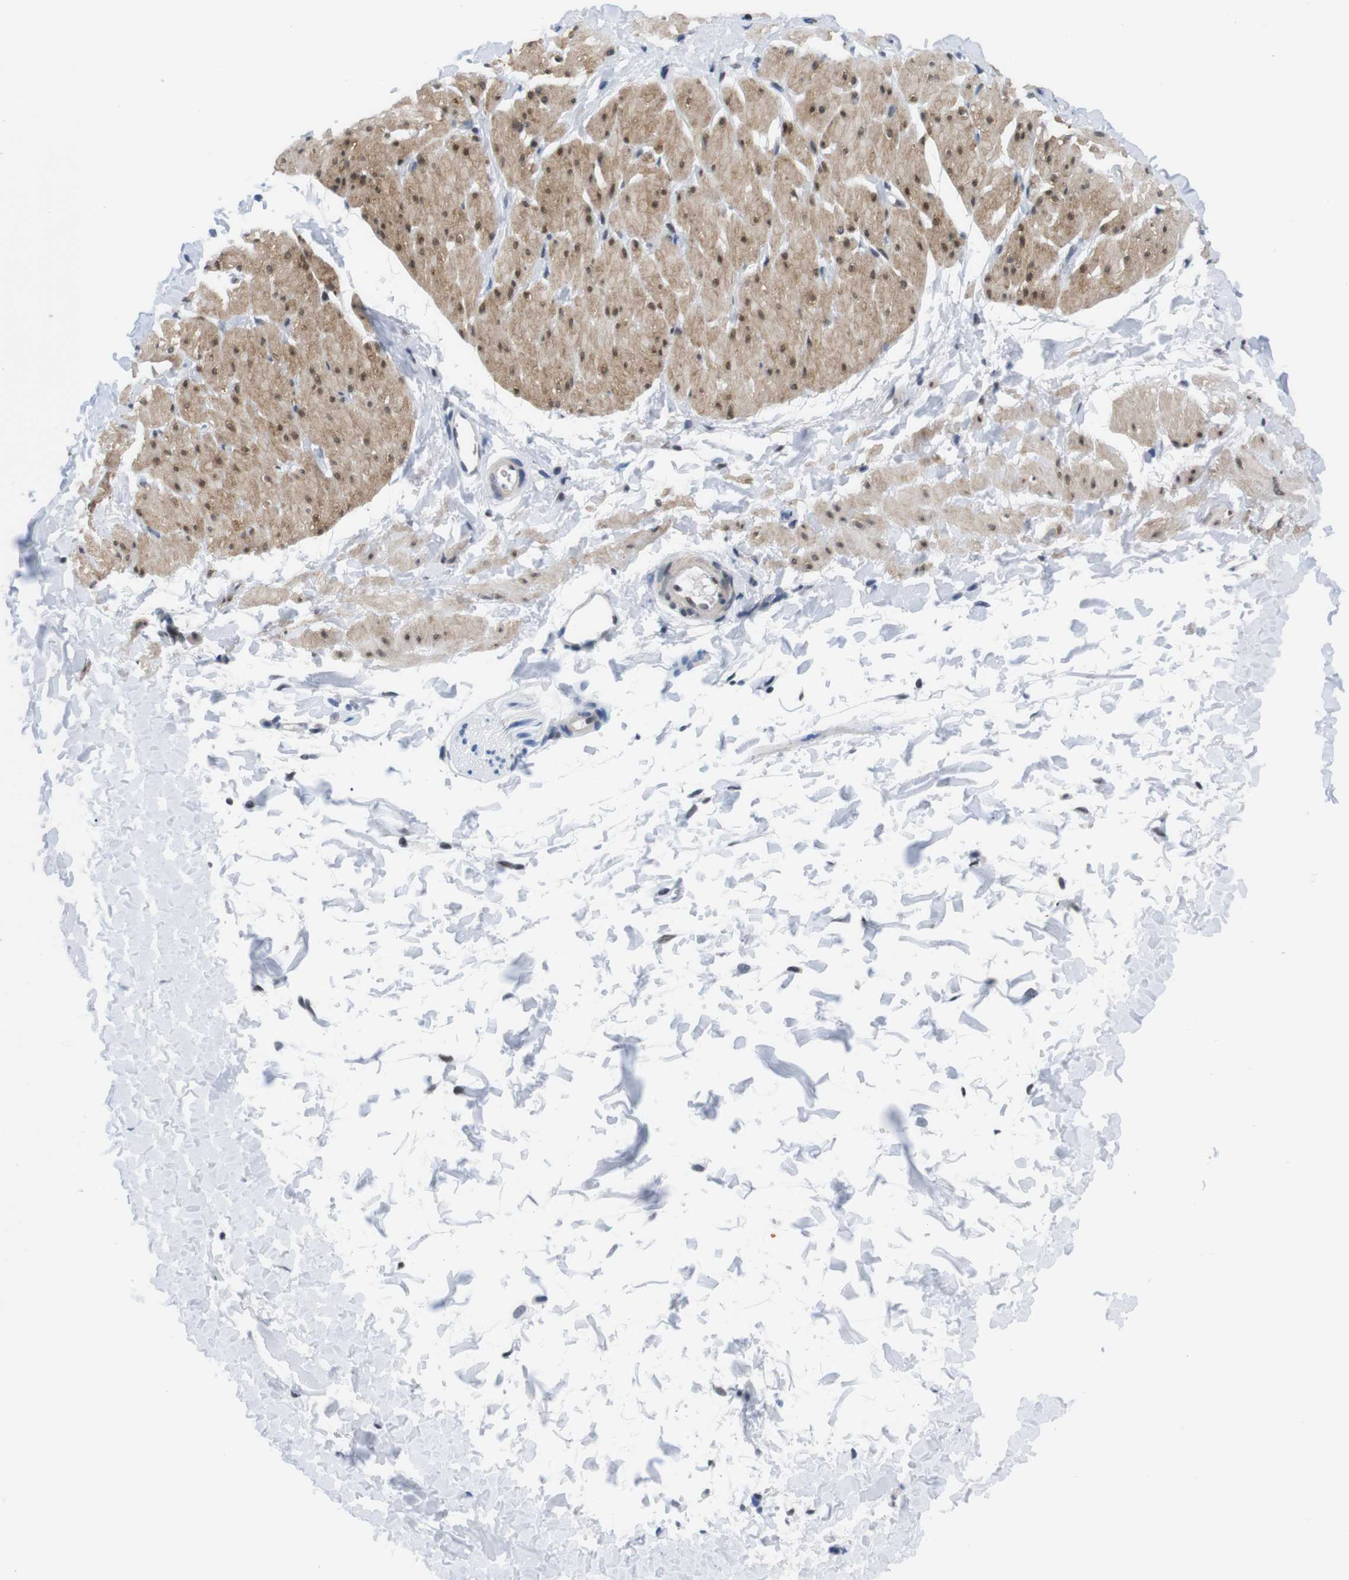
{"staining": {"intensity": "moderate", "quantity": "25%-75%", "location": "cytoplasmic/membranous,nuclear"}, "tissue": "smooth muscle", "cell_type": "Smooth muscle cells", "image_type": "normal", "snomed": [{"axis": "morphology", "description": "Normal tissue, NOS"}, {"axis": "topography", "description": "Smooth muscle"}], "caption": "Protein staining by immunohistochemistry (IHC) exhibits moderate cytoplasmic/membranous,nuclear staining in about 25%-75% of smooth muscle cells in benign smooth muscle.", "gene": "PSME3", "patient": {"sex": "male", "age": 16}}